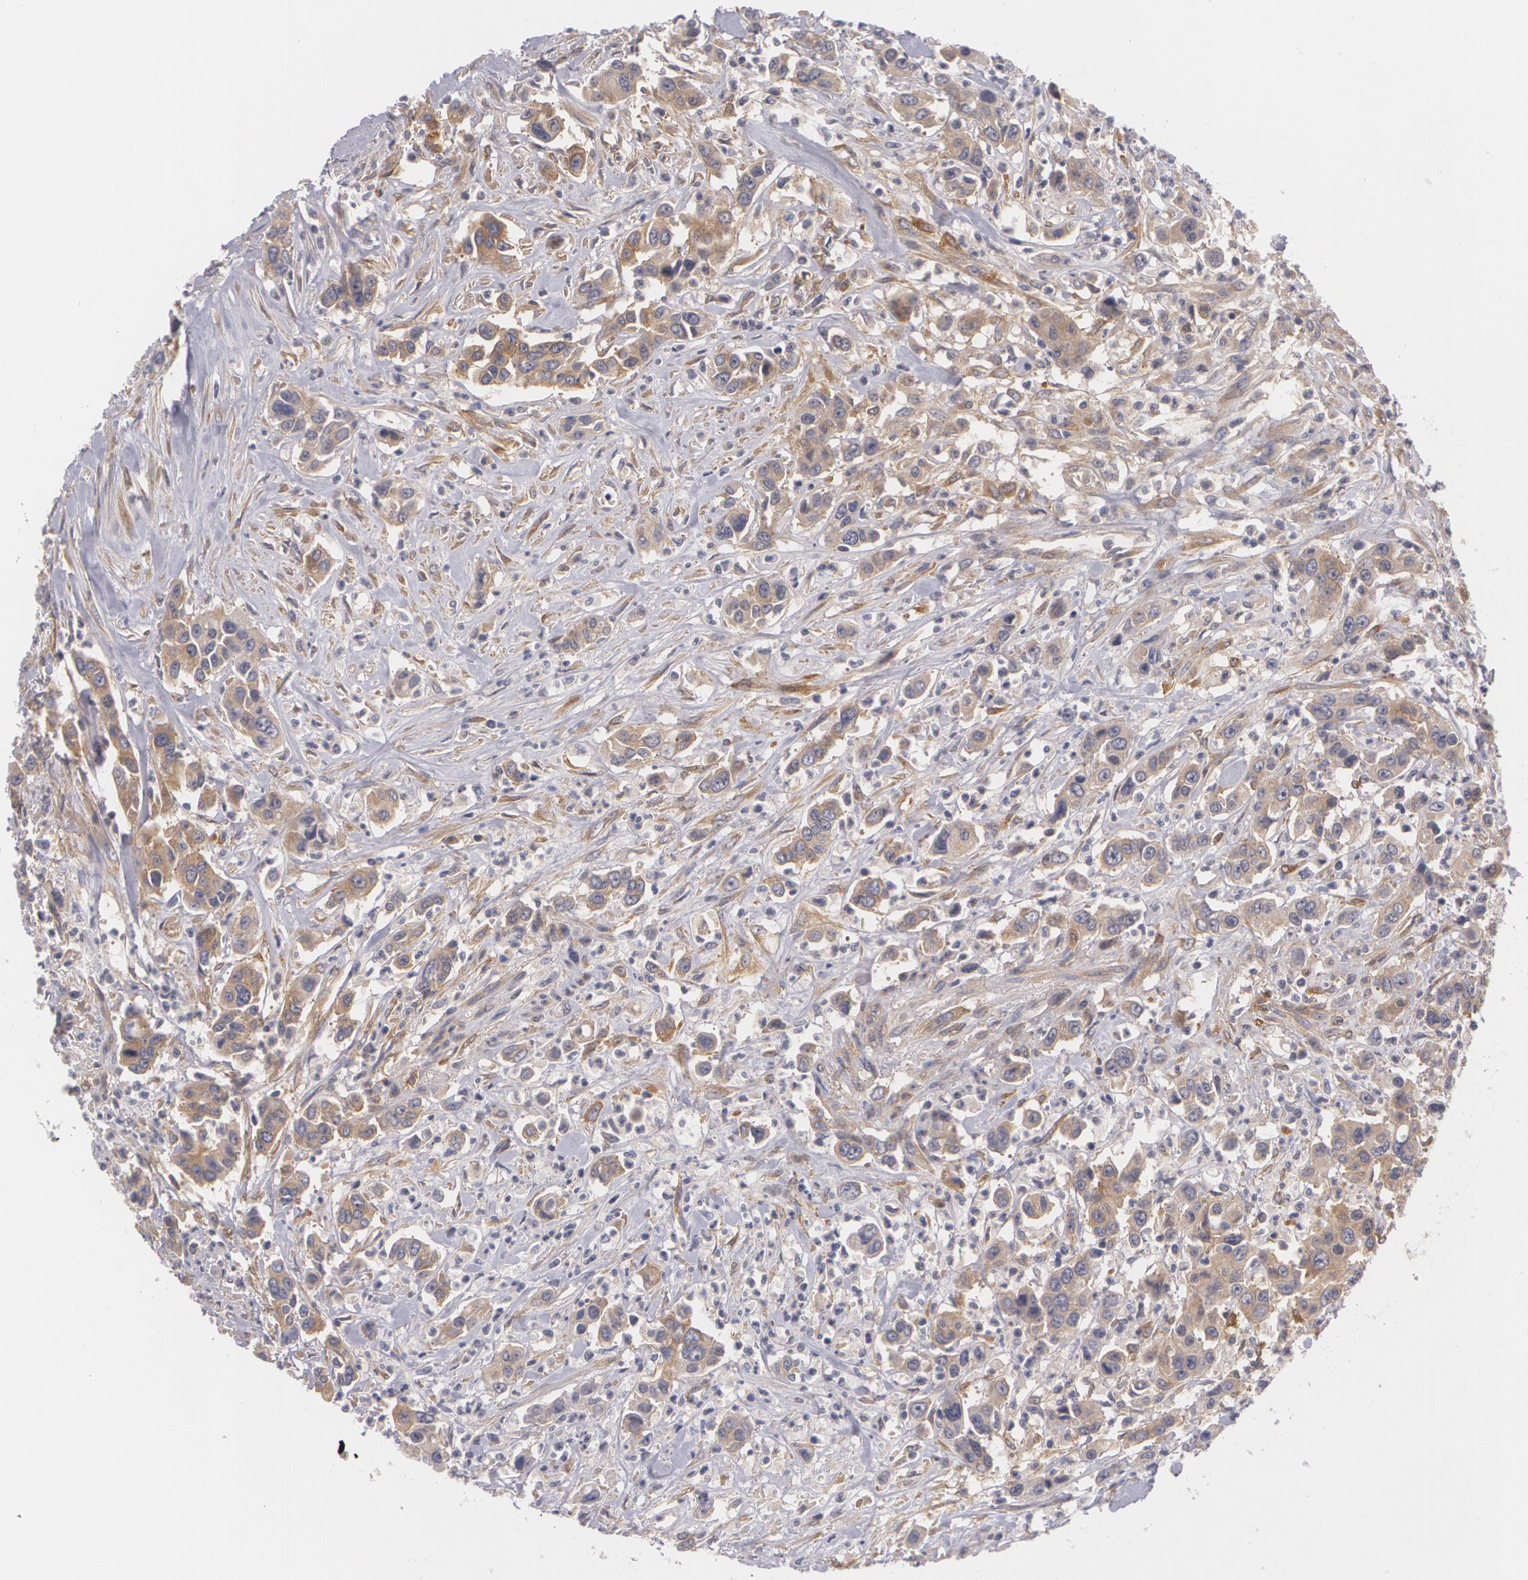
{"staining": {"intensity": "weak", "quantity": ">75%", "location": "cytoplasmic/membranous"}, "tissue": "urothelial cancer", "cell_type": "Tumor cells", "image_type": "cancer", "snomed": [{"axis": "morphology", "description": "Urothelial carcinoma, High grade"}, {"axis": "topography", "description": "Urinary bladder"}], "caption": "Brown immunohistochemical staining in urothelial cancer reveals weak cytoplasmic/membranous expression in approximately >75% of tumor cells.", "gene": "CASK", "patient": {"sex": "male", "age": 86}}